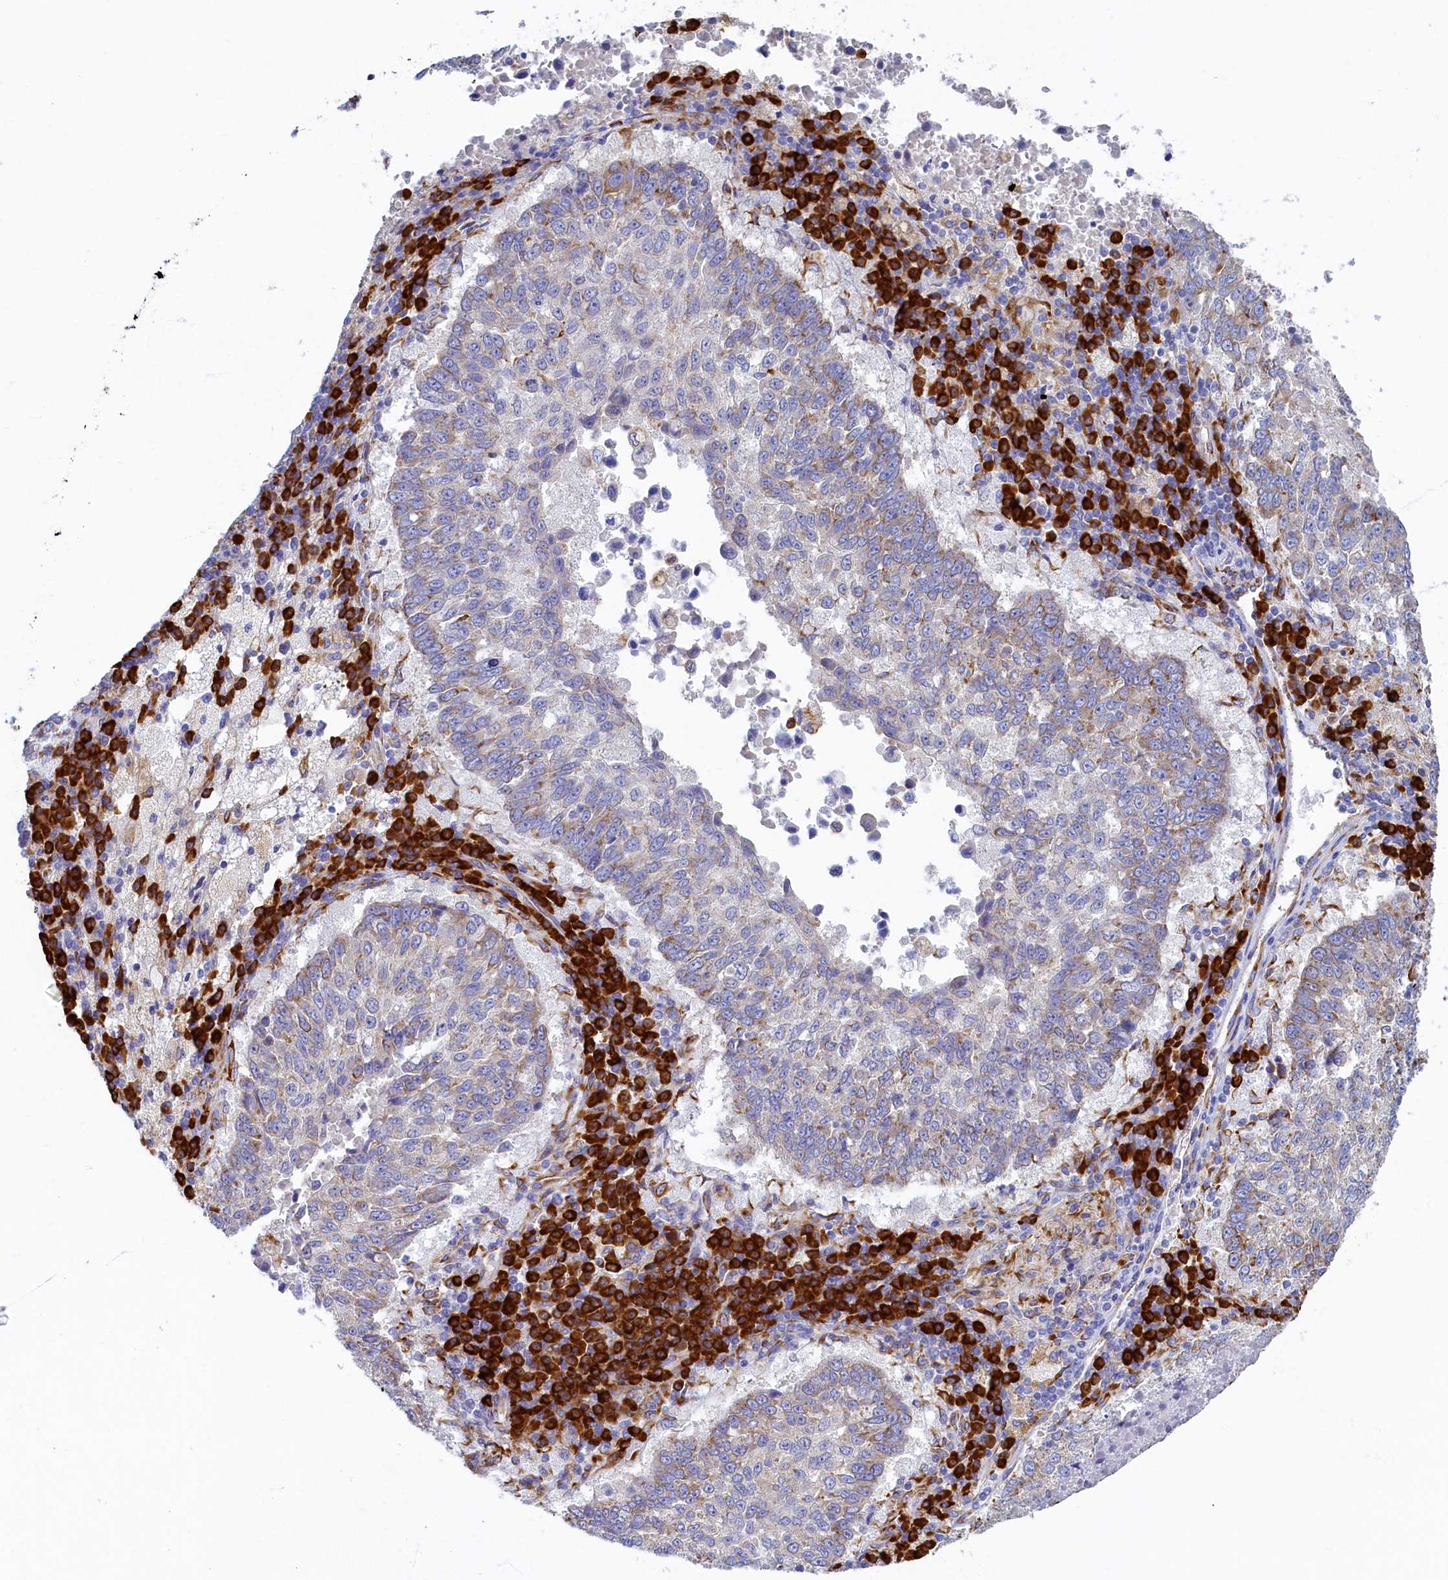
{"staining": {"intensity": "weak", "quantity": "25%-75%", "location": "cytoplasmic/membranous"}, "tissue": "lung cancer", "cell_type": "Tumor cells", "image_type": "cancer", "snomed": [{"axis": "morphology", "description": "Squamous cell carcinoma, NOS"}, {"axis": "topography", "description": "Lung"}], "caption": "Protein staining of lung cancer tissue shows weak cytoplasmic/membranous staining in approximately 25%-75% of tumor cells. (DAB (3,3'-diaminobenzidine) = brown stain, brightfield microscopy at high magnification).", "gene": "TMEM18", "patient": {"sex": "male", "age": 73}}